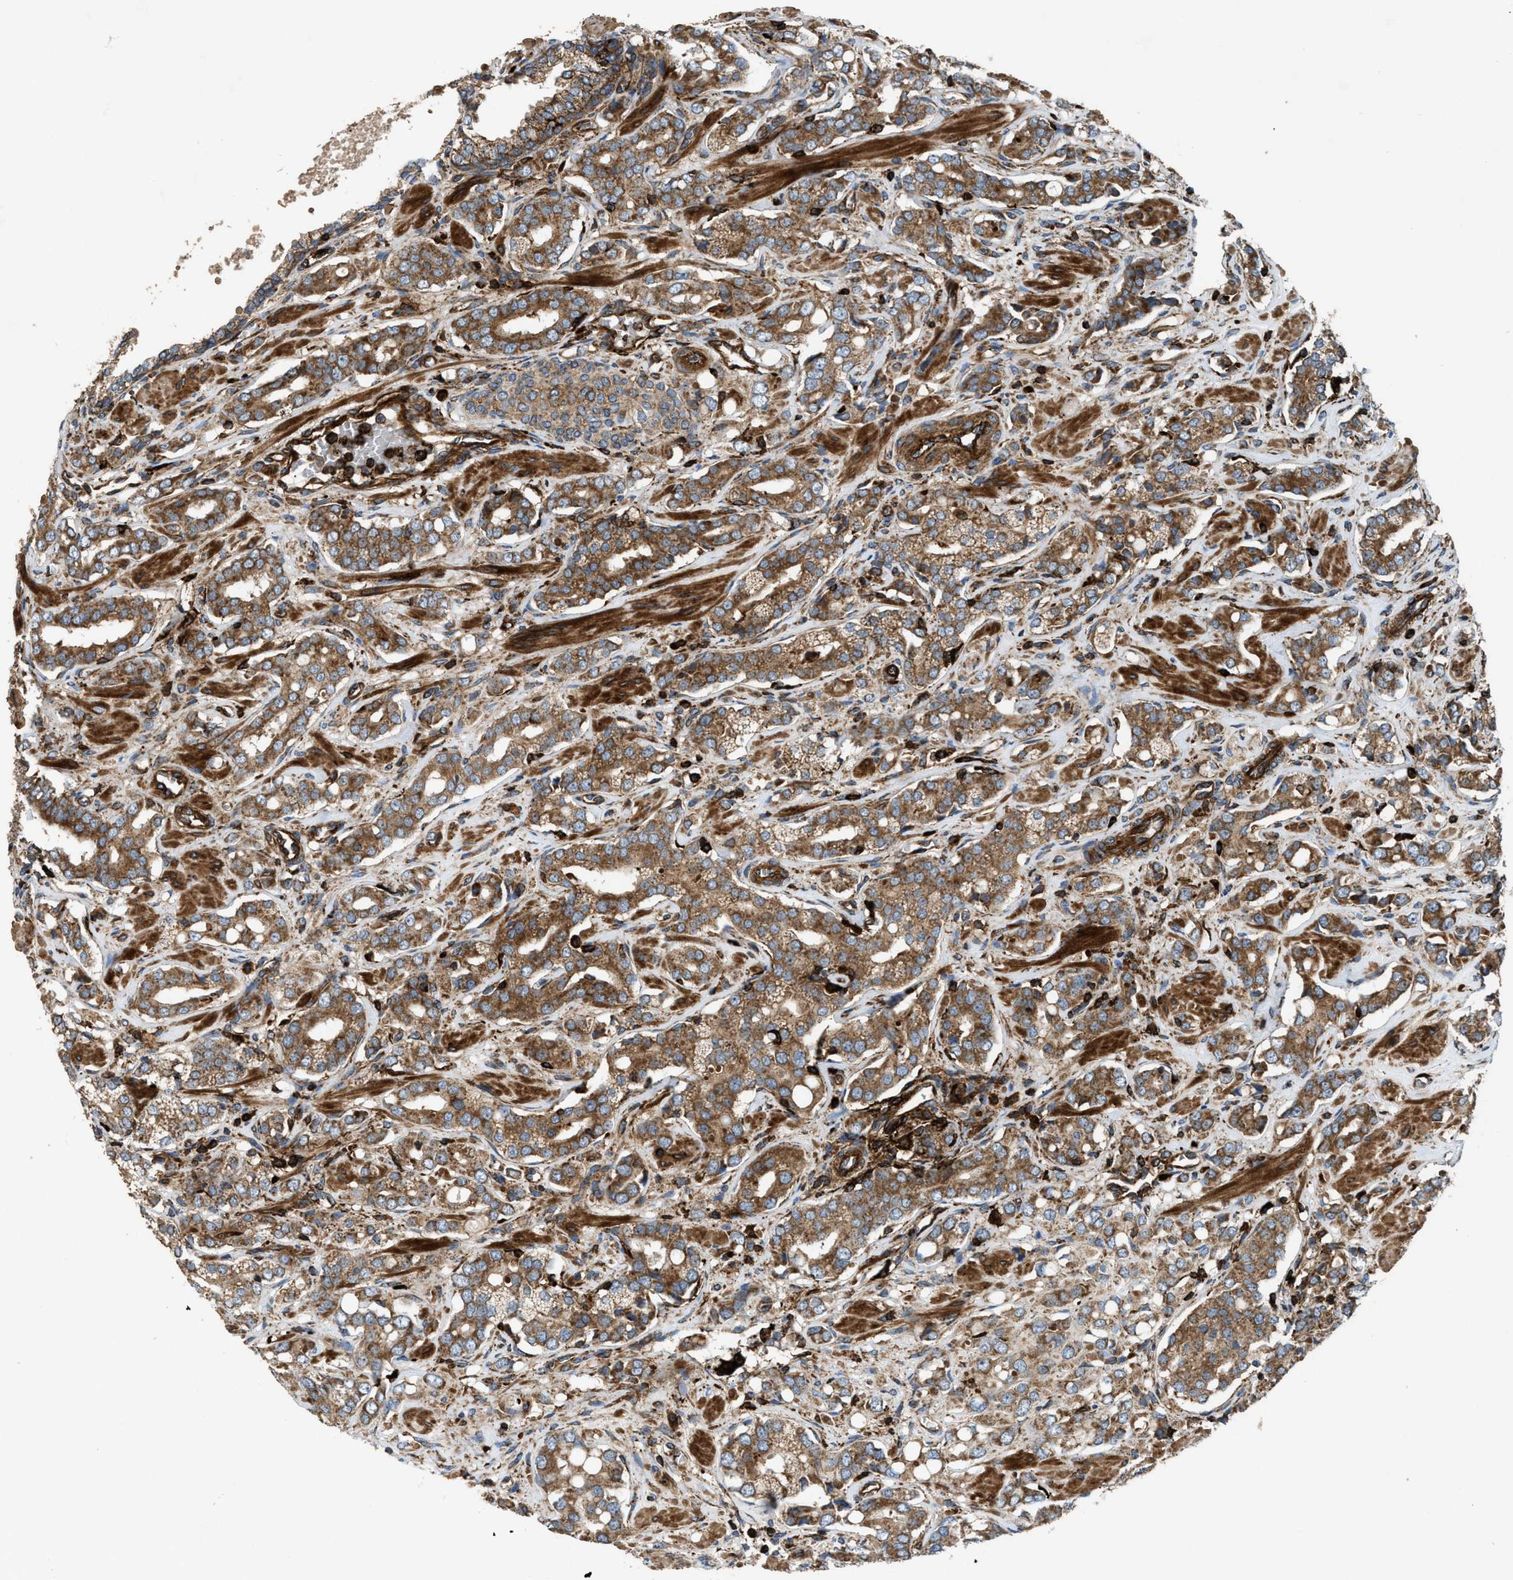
{"staining": {"intensity": "moderate", "quantity": ">75%", "location": "cytoplasmic/membranous"}, "tissue": "prostate cancer", "cell_type": "Tumor cells", "image_type": "cancer", "snomed": [{"axis": "morphology", "description": "Adenocarcinoma, High grade"}, {"axis": "topography", "description": "Prostate"}], "caption": "Protein staining displays moderate cytoplasmic/membranous positivity in about >75% of tumor cells in prostate cancer.", "gene": "EGLN1", "patient": {"sex": "male", "age": 52}}